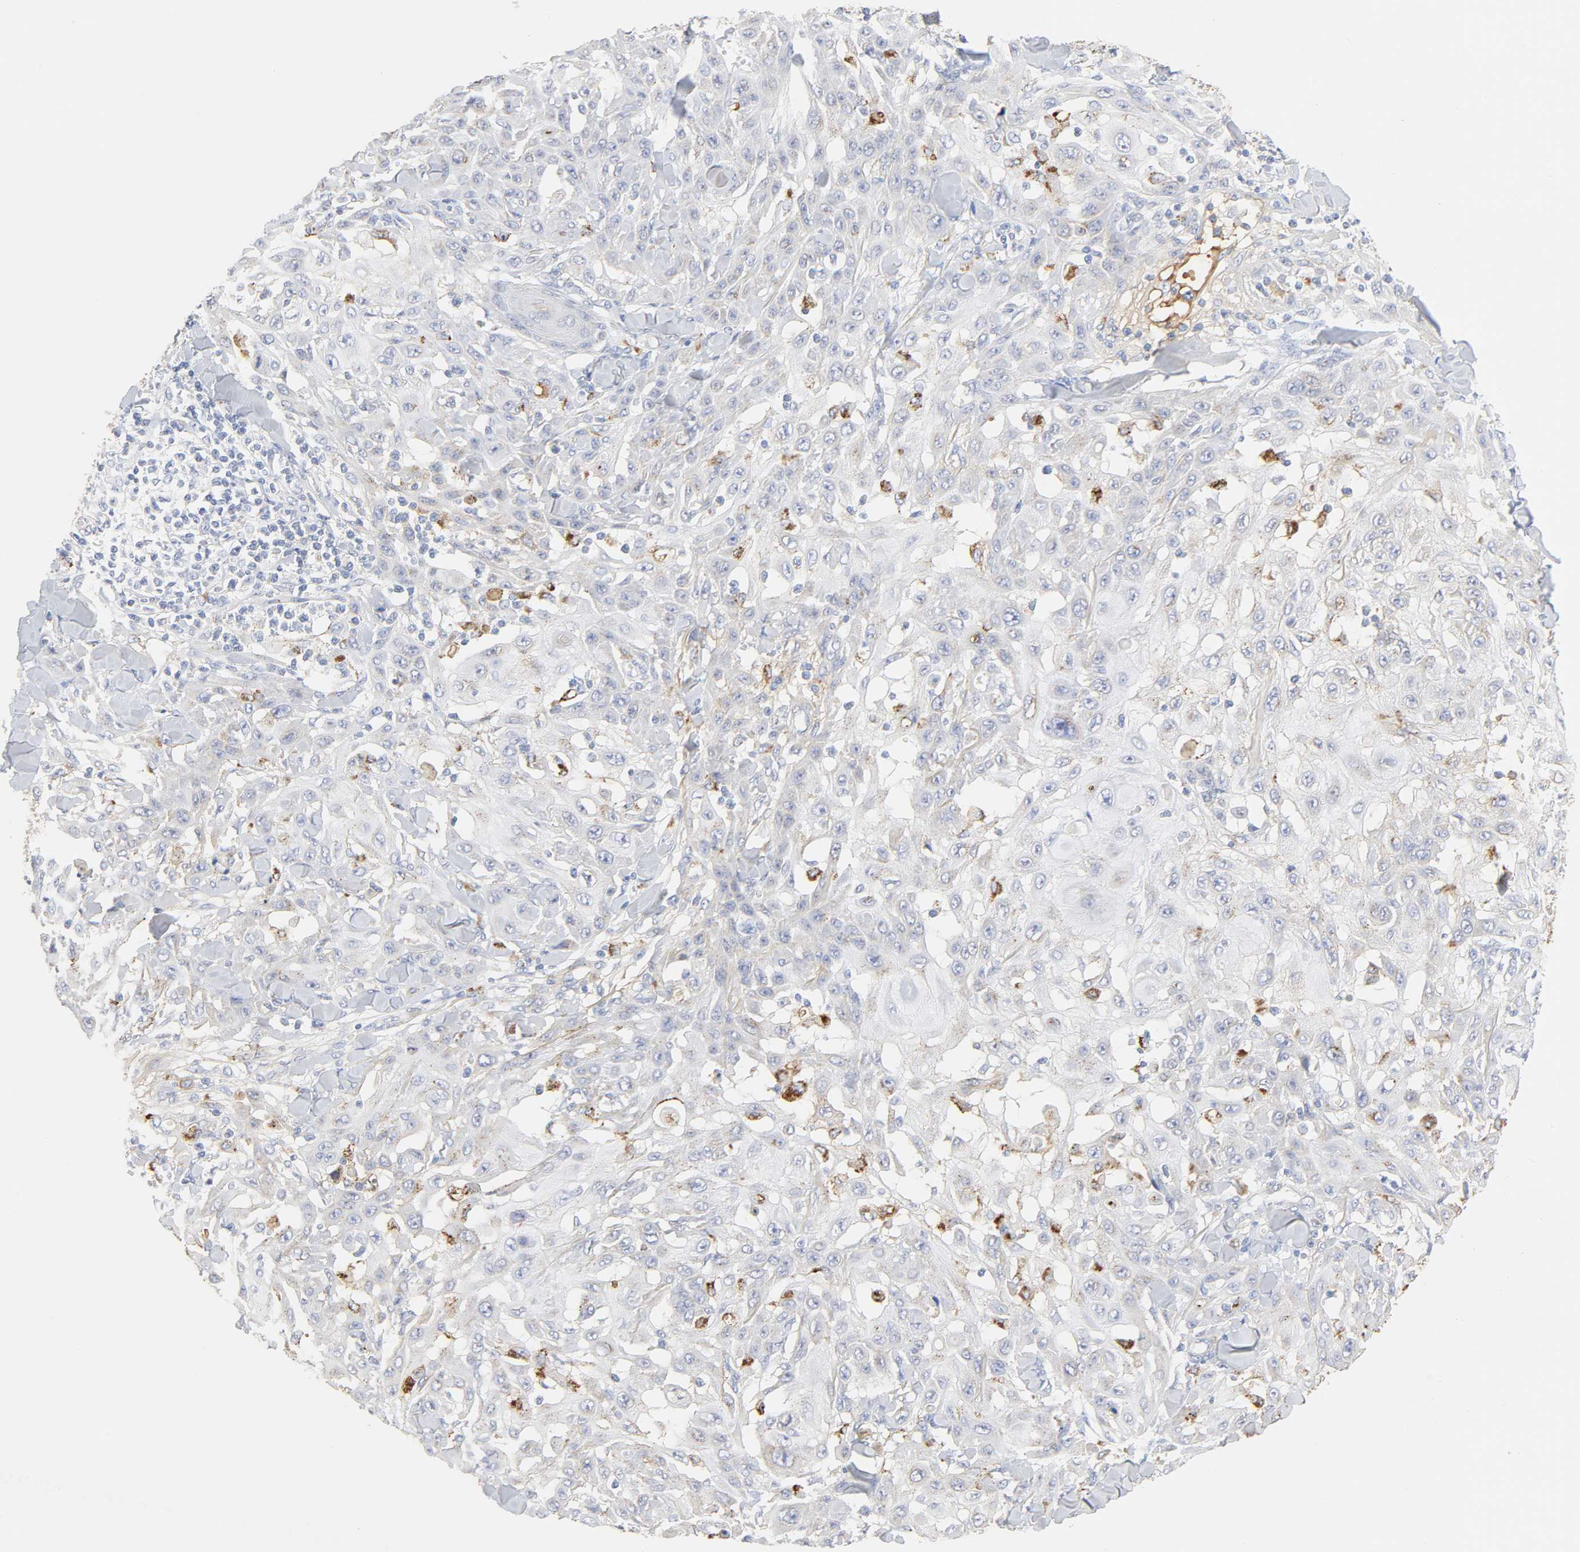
{"staining": {"intensity": "weak", "quantity": "<25%", "location": "cytoplasmic/membranous"}, "tissue": "skin cancer", "cell_type": "Tumor cells", "image_type": "cancer", "snomed": [{"axis": "morphology", "description": "Squamous cell carcinoma, NOS"}, {"axis": "topography", "description": "Skin"}], "caption": "DAB immunohistochemical staining of human squamous cell carcinoma (skin) displays no significant staining in tumor cells.", "gene": "MAGEB17", "patient": {"sex": "male", "age": 24}}